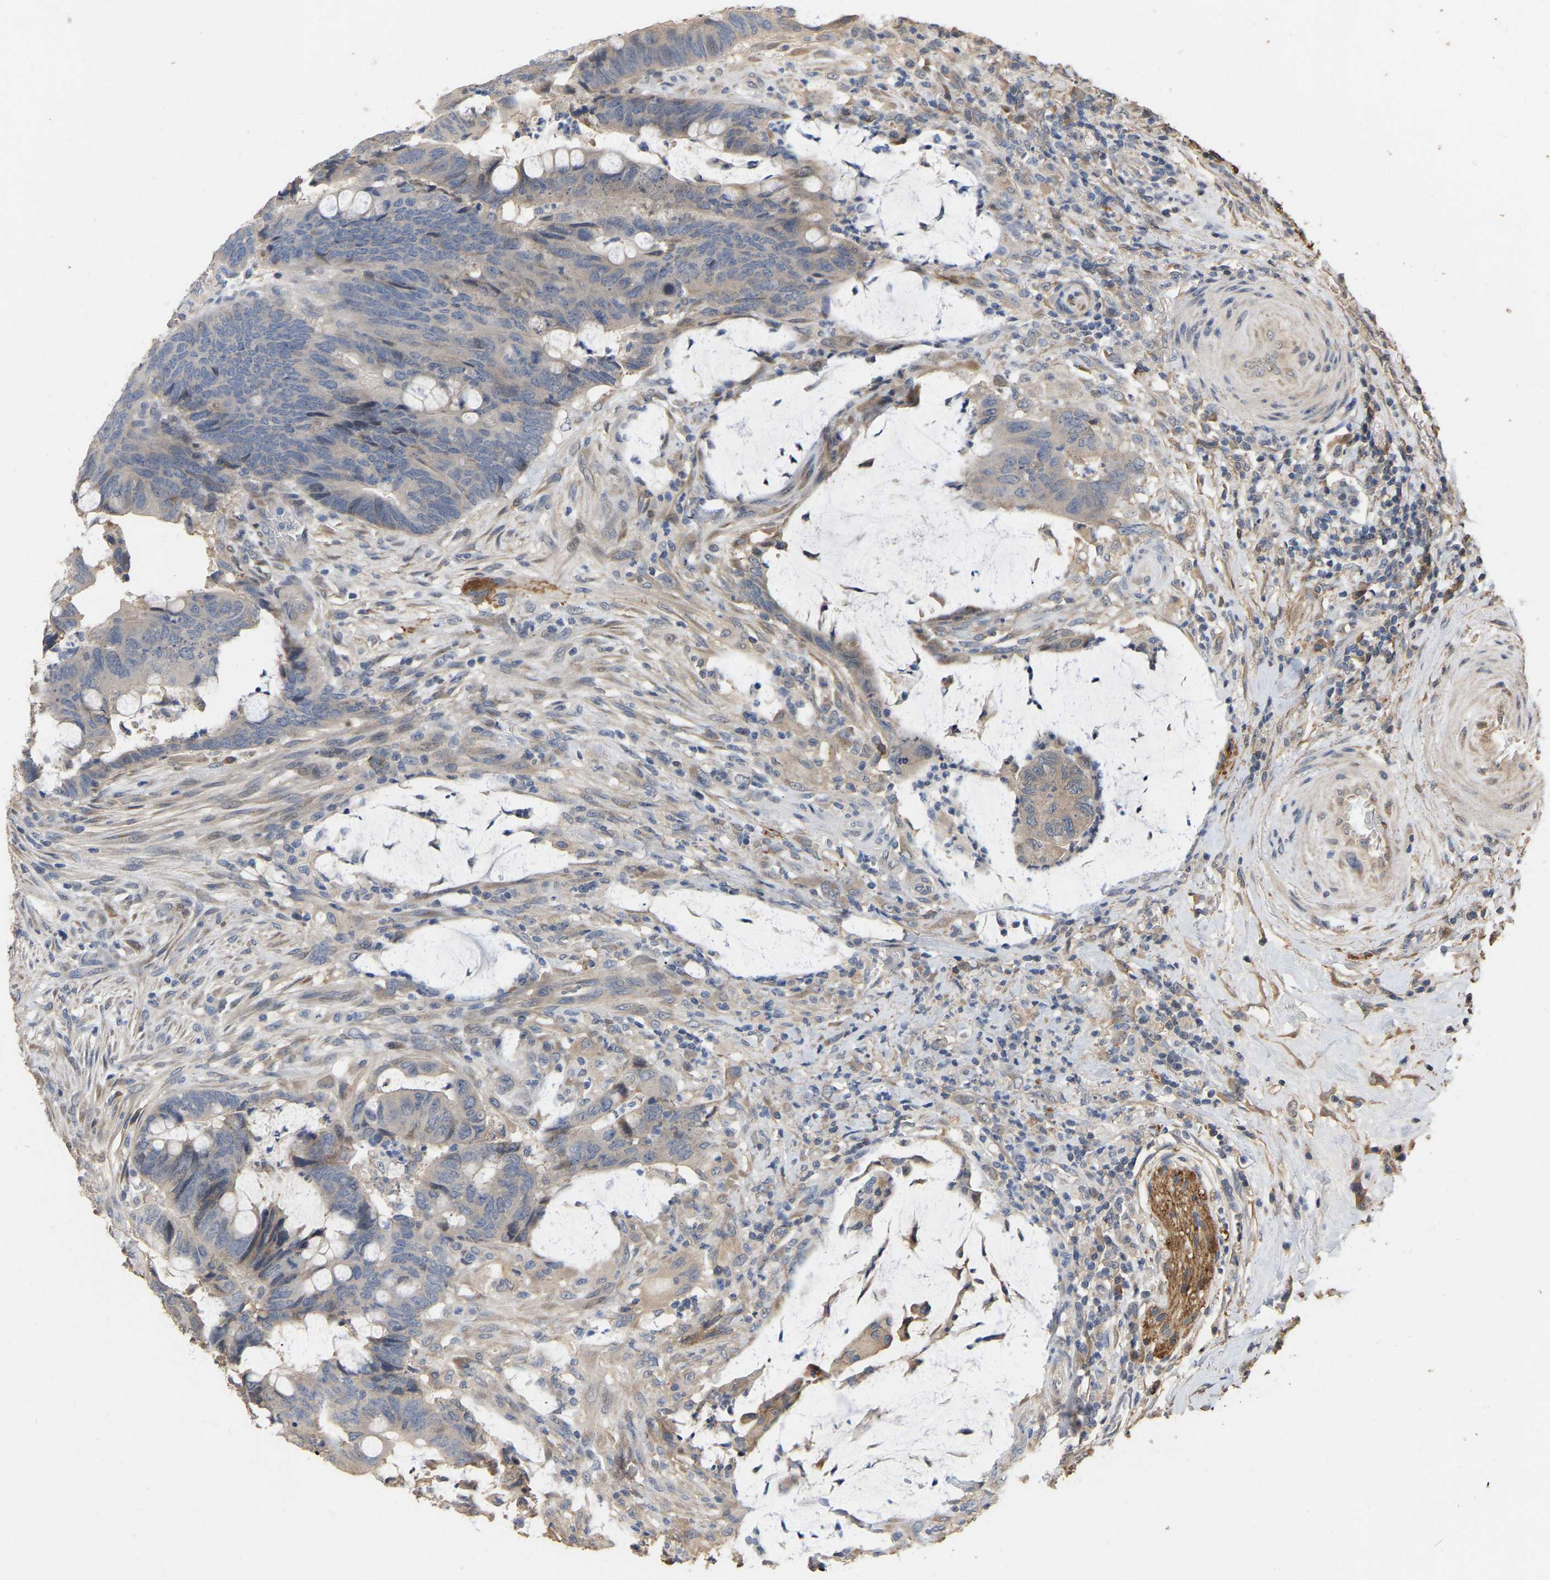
{"staining": {"intensity": "negative", "quantity": "none", "location": "none"}, "tissue": "colorectal cancer", "cell_type": "Tumor cells", "image_type": "cancer", "snomed": [{"axis": "morphology", "description": "Normal tissue, NOS"}, {"axis": "morphology", "description": "Adenocarcinoma, NOS"}, {"axis": "topography", "description": "Rectum"}, {"axis": "topography", "description": "Peripheral nerve tissue"}], "caption": "Immunohistochemical staining of human colorectal cancer reveals no significant staining in tumor cells.", "gene": "NCS1", "patient": {"sex": "male", "age": 92}}